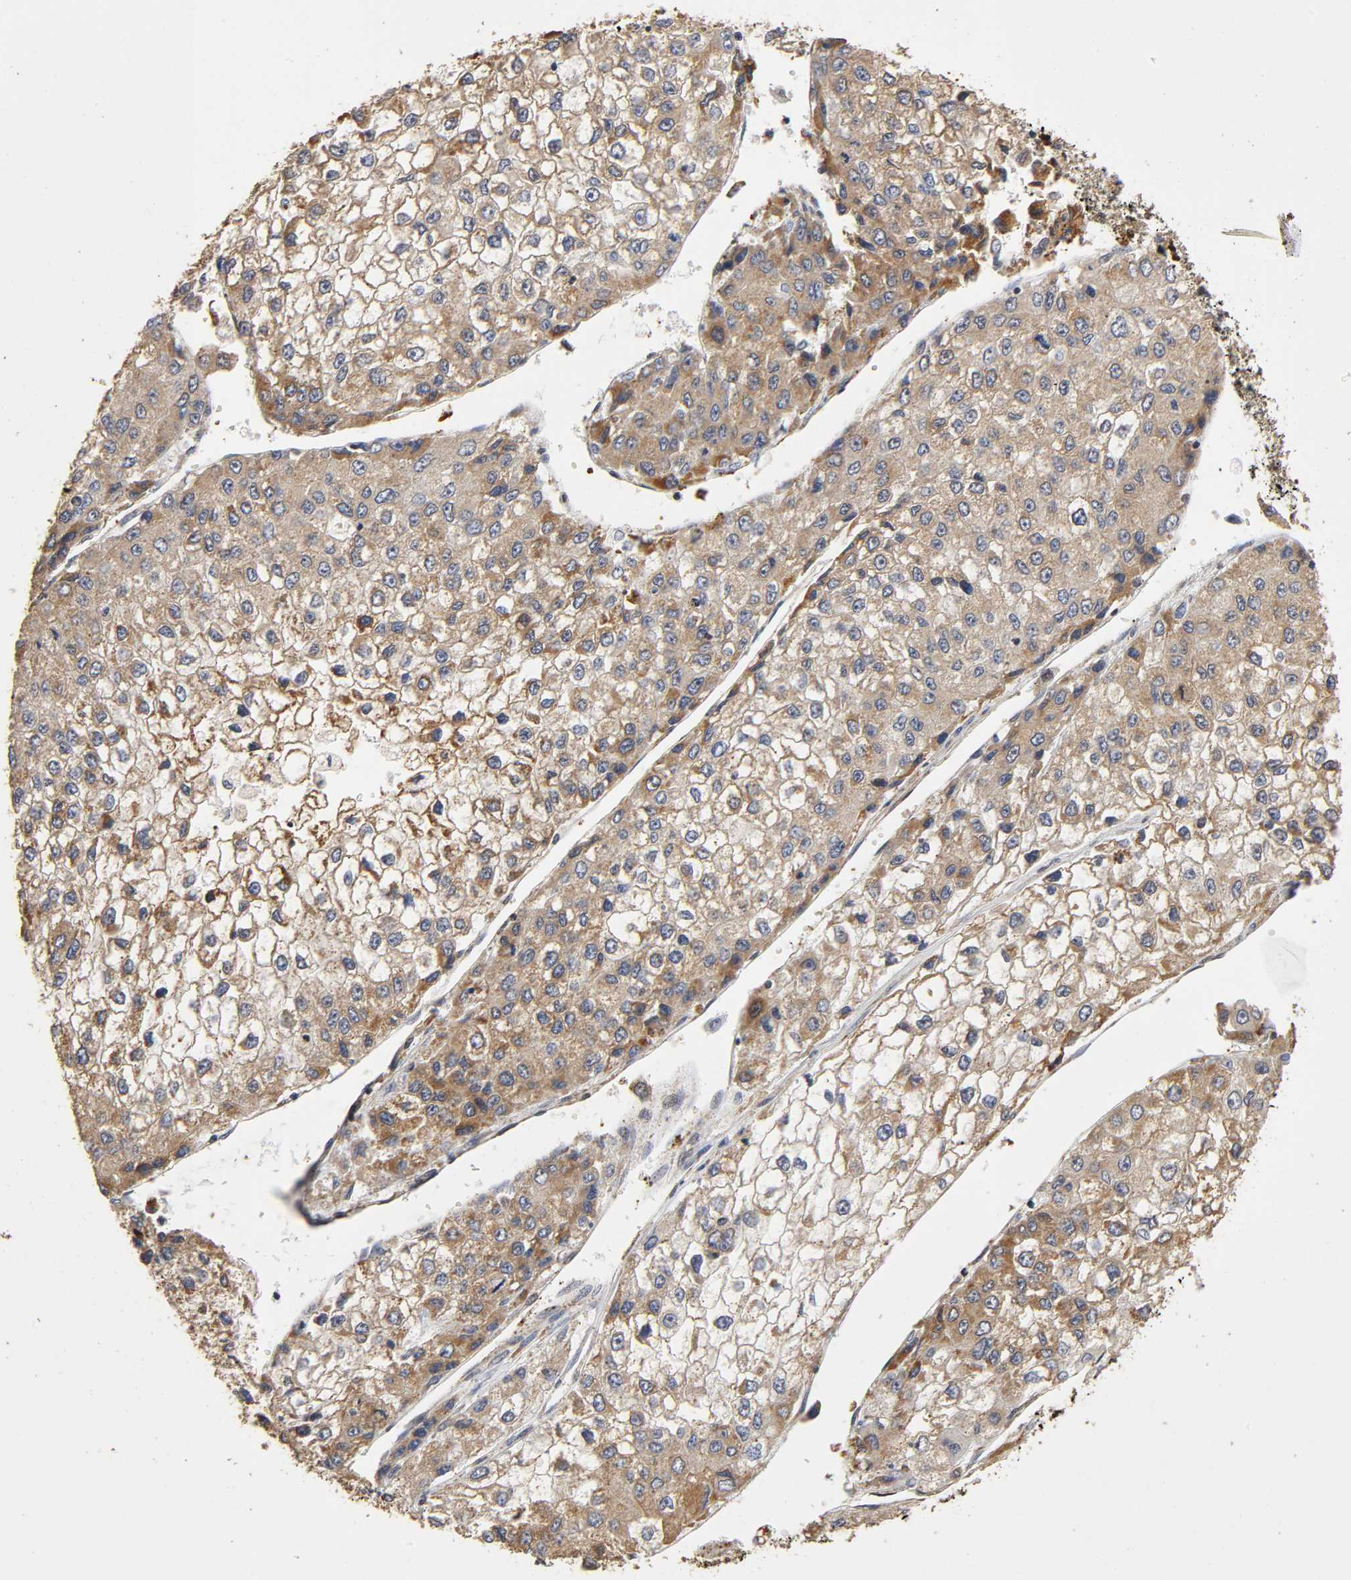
{"staining": {"intensity": "moderate", "quantity": ">75%", "location": "cytoplasmic/membranous"}, "tissue": "liver cancer", "cell_type": "Tumor cells", "image_type": "cancer", "snomed": [{"axis": "morphology", "description": "Carcinoma, Hepatocellular, NOS"}, {"axis": "topography", "description": "Liver"}], "caption": "Hepatocellular carcinoma (liver) stained with a protein marker shows moderate staining in tumor cells.", "gene": "RNF122", "patient": {"sex": "female", "age": 66}}